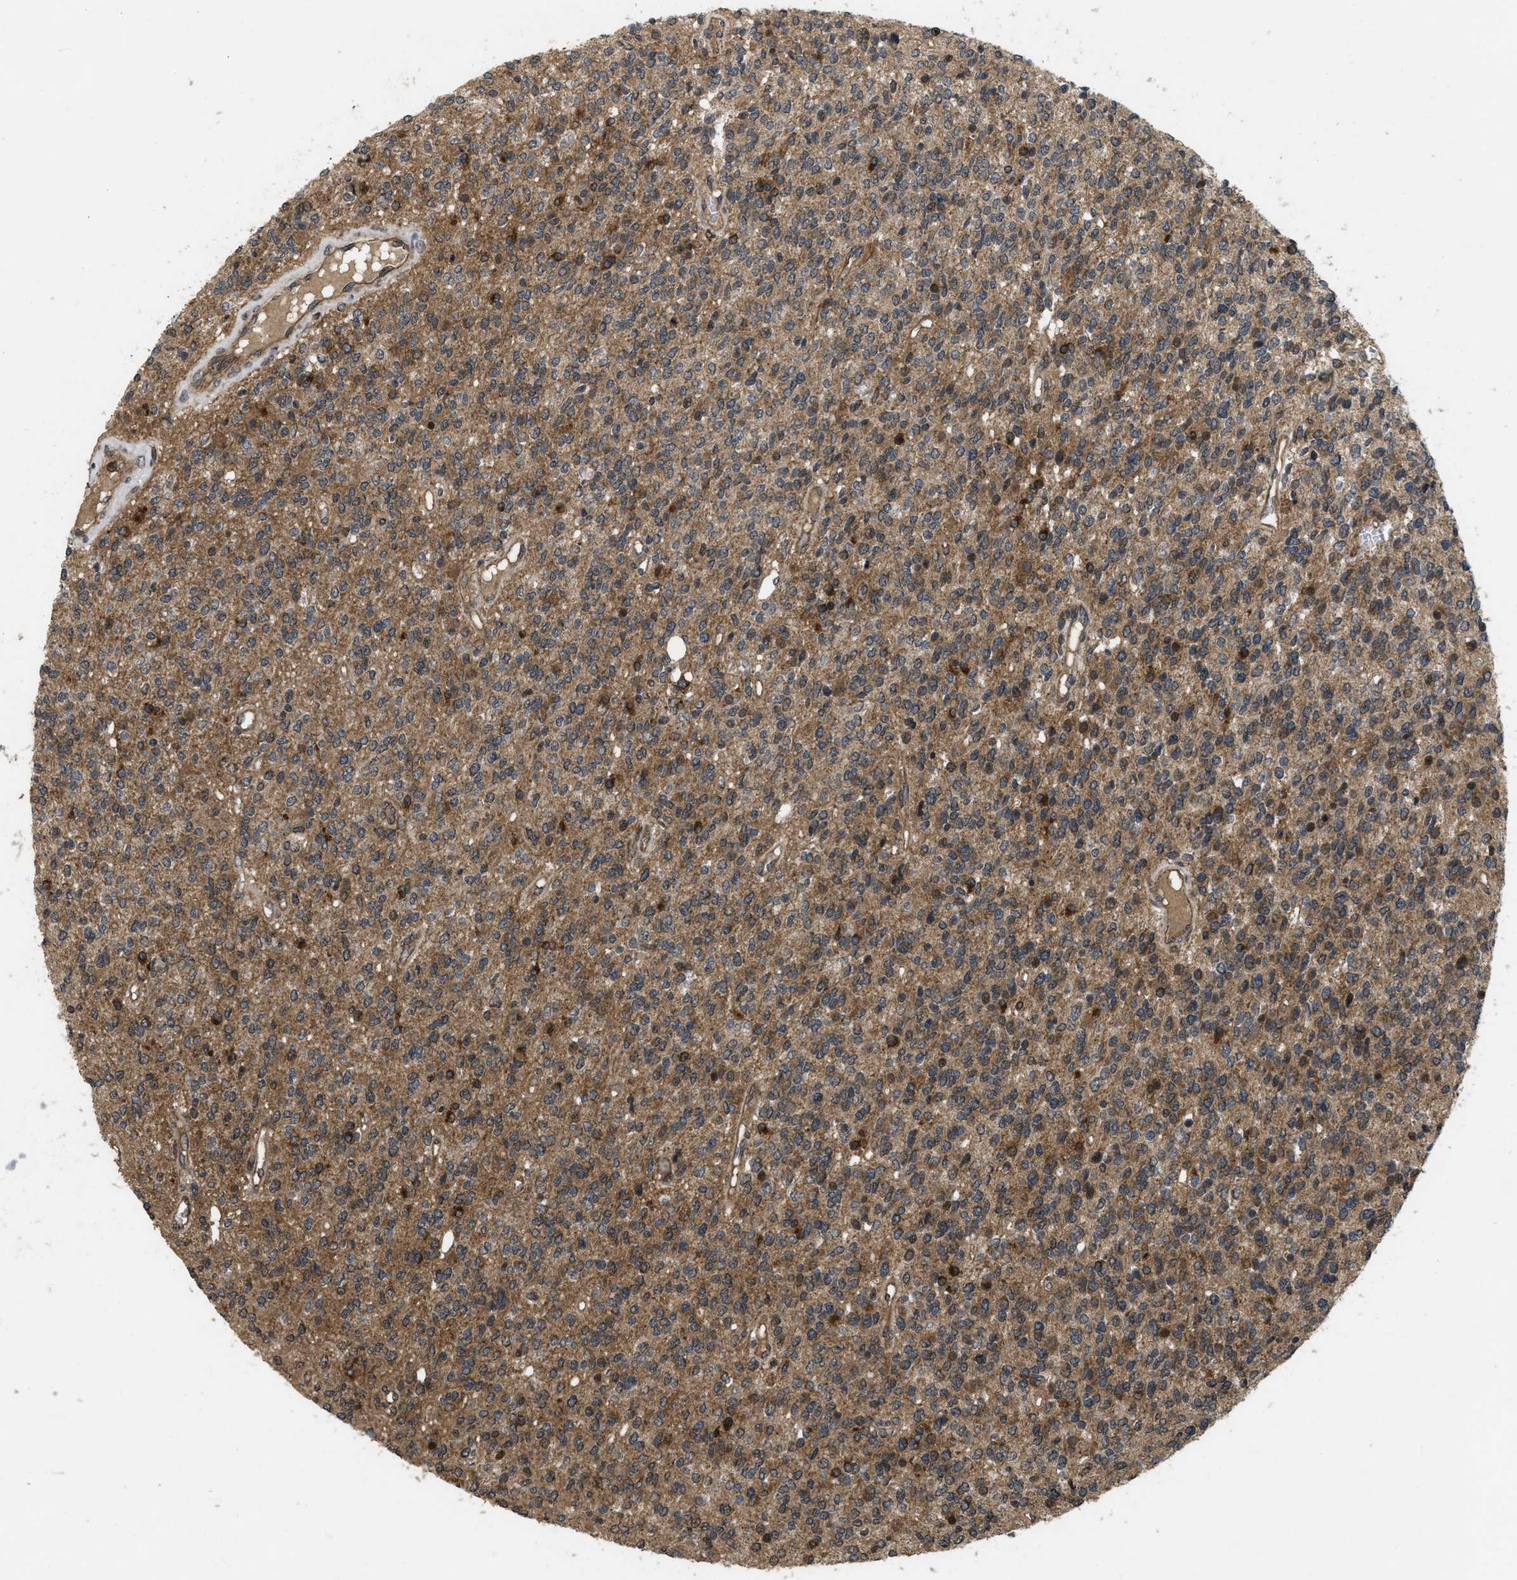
{"staining": {"intensity": "moderate", "quantity": ">75%", "location": "cytoplasmic/membranous,nuclear"}, "tissue": "glioma", "cell_type": "Tumor cells", "image_type": "cancer", "snomed": [{"axis": "morphology", "description": "Glioma, malignant, High grade"}, {"axis": "topography", "description": "Brain"}], "caption": "Immunohistochemistry (IHC) (DAB (3,3'-diaminobenzidine)) staining of human malignant high-grade glioma demonstrates moderate cytoplasmic/membranous and nuclear protein positivity in about >75% of tumor cells.", "gene": "SPTLC1", "patient": {"sex": "male", "age": 34}}